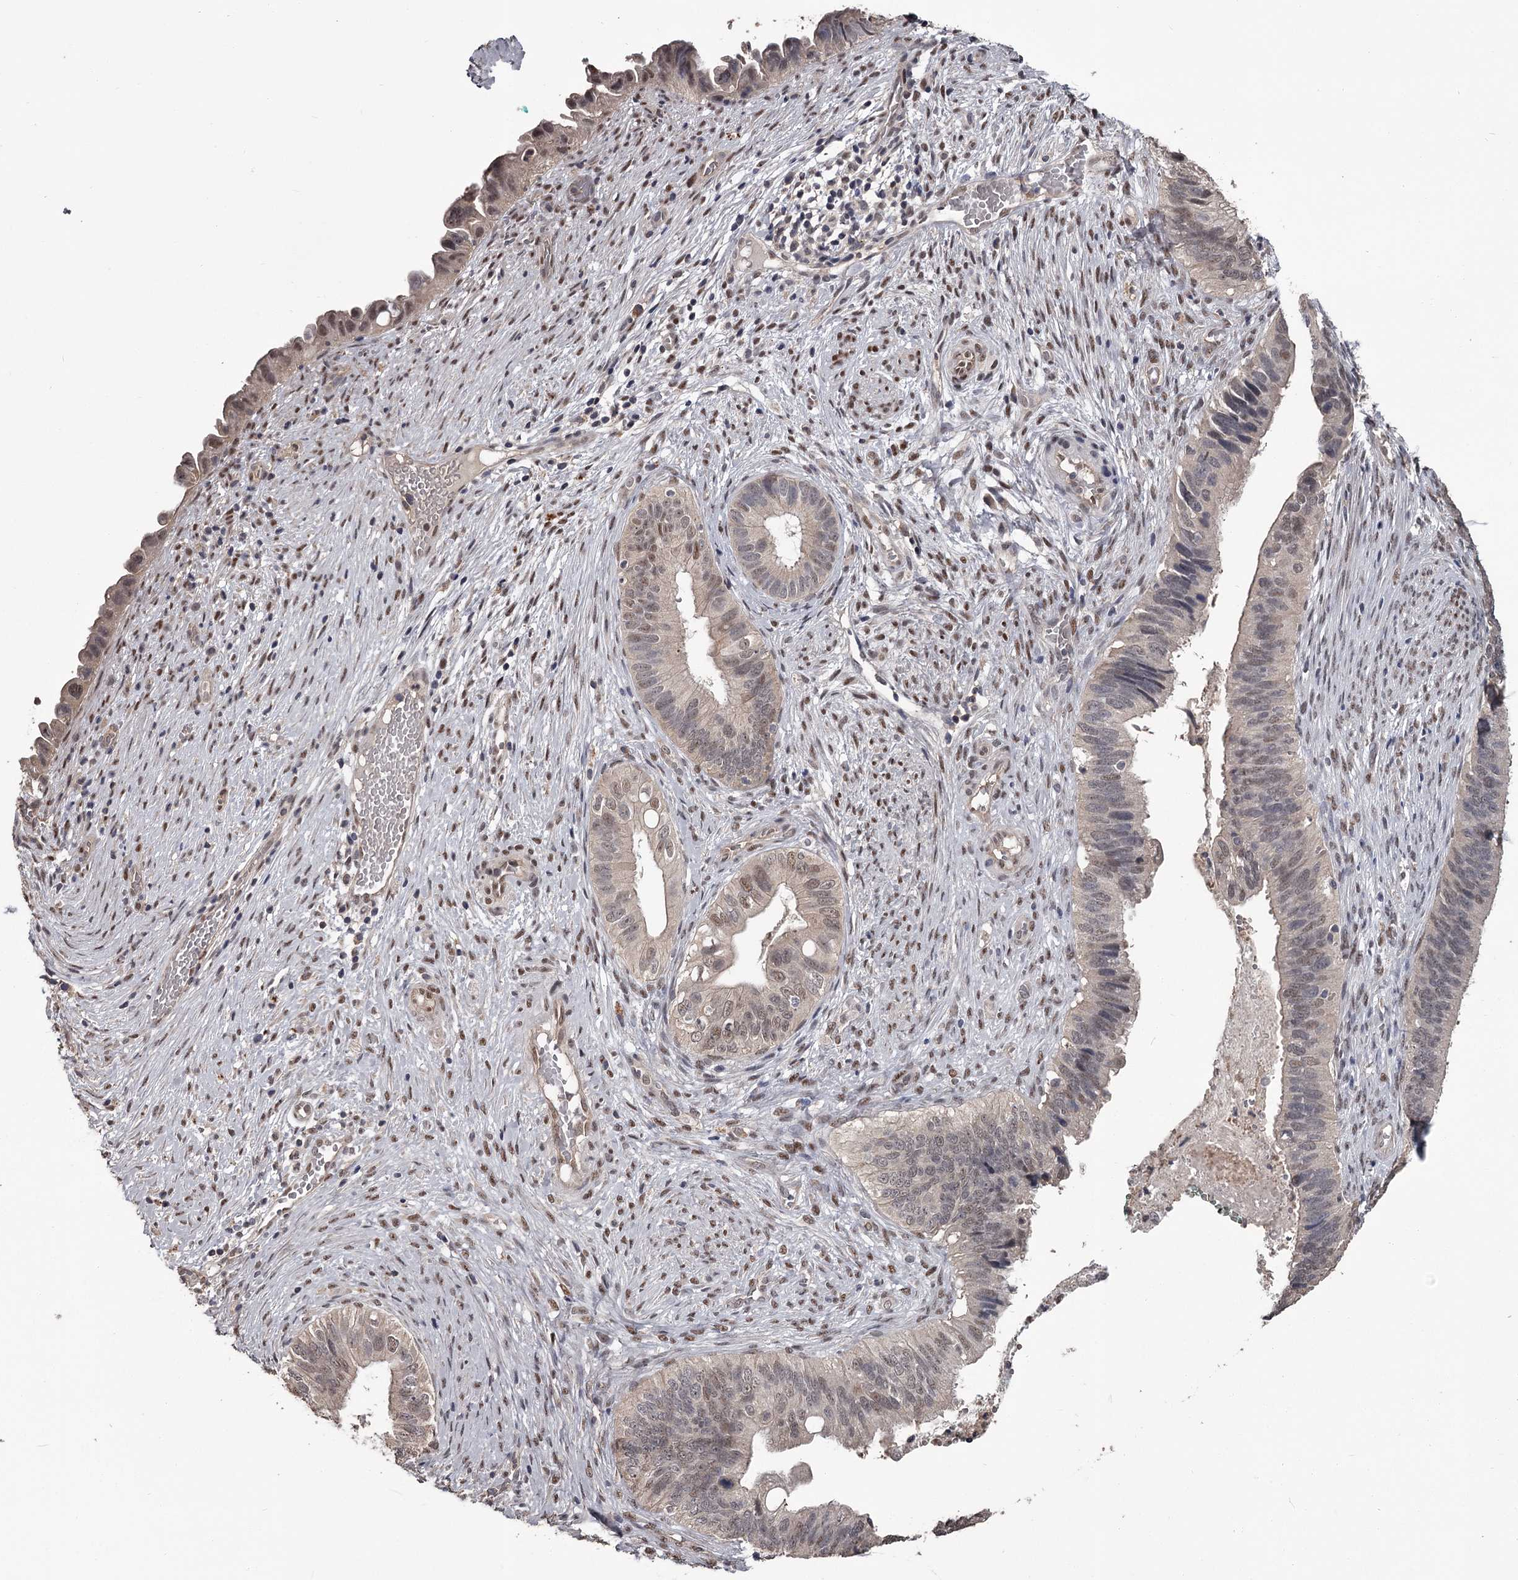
{"staining": {"intensity": "moderate", "quantity": "<25%", "location": "nuclear"}, "tissue": "cervical cancer", "cell_type": "Tumor cells", "image_type": "cancer", "snomed": [{"axis": "morphology", "description": "Adenocarcinoma, NOS"}, {"axis": "topography", "description": "Cervix"}], "caption": "A high-resolution photomicrograph shows IHC staining of adenocarcinoma (cervical), which reveals moderate nuclear staining in about <25% of tumor cells. (brown staining indicates protein expression, while blue staining denotes nuclei).", "gene": "PRPF40B", "patient": {"sex": "female", "age": 42}}